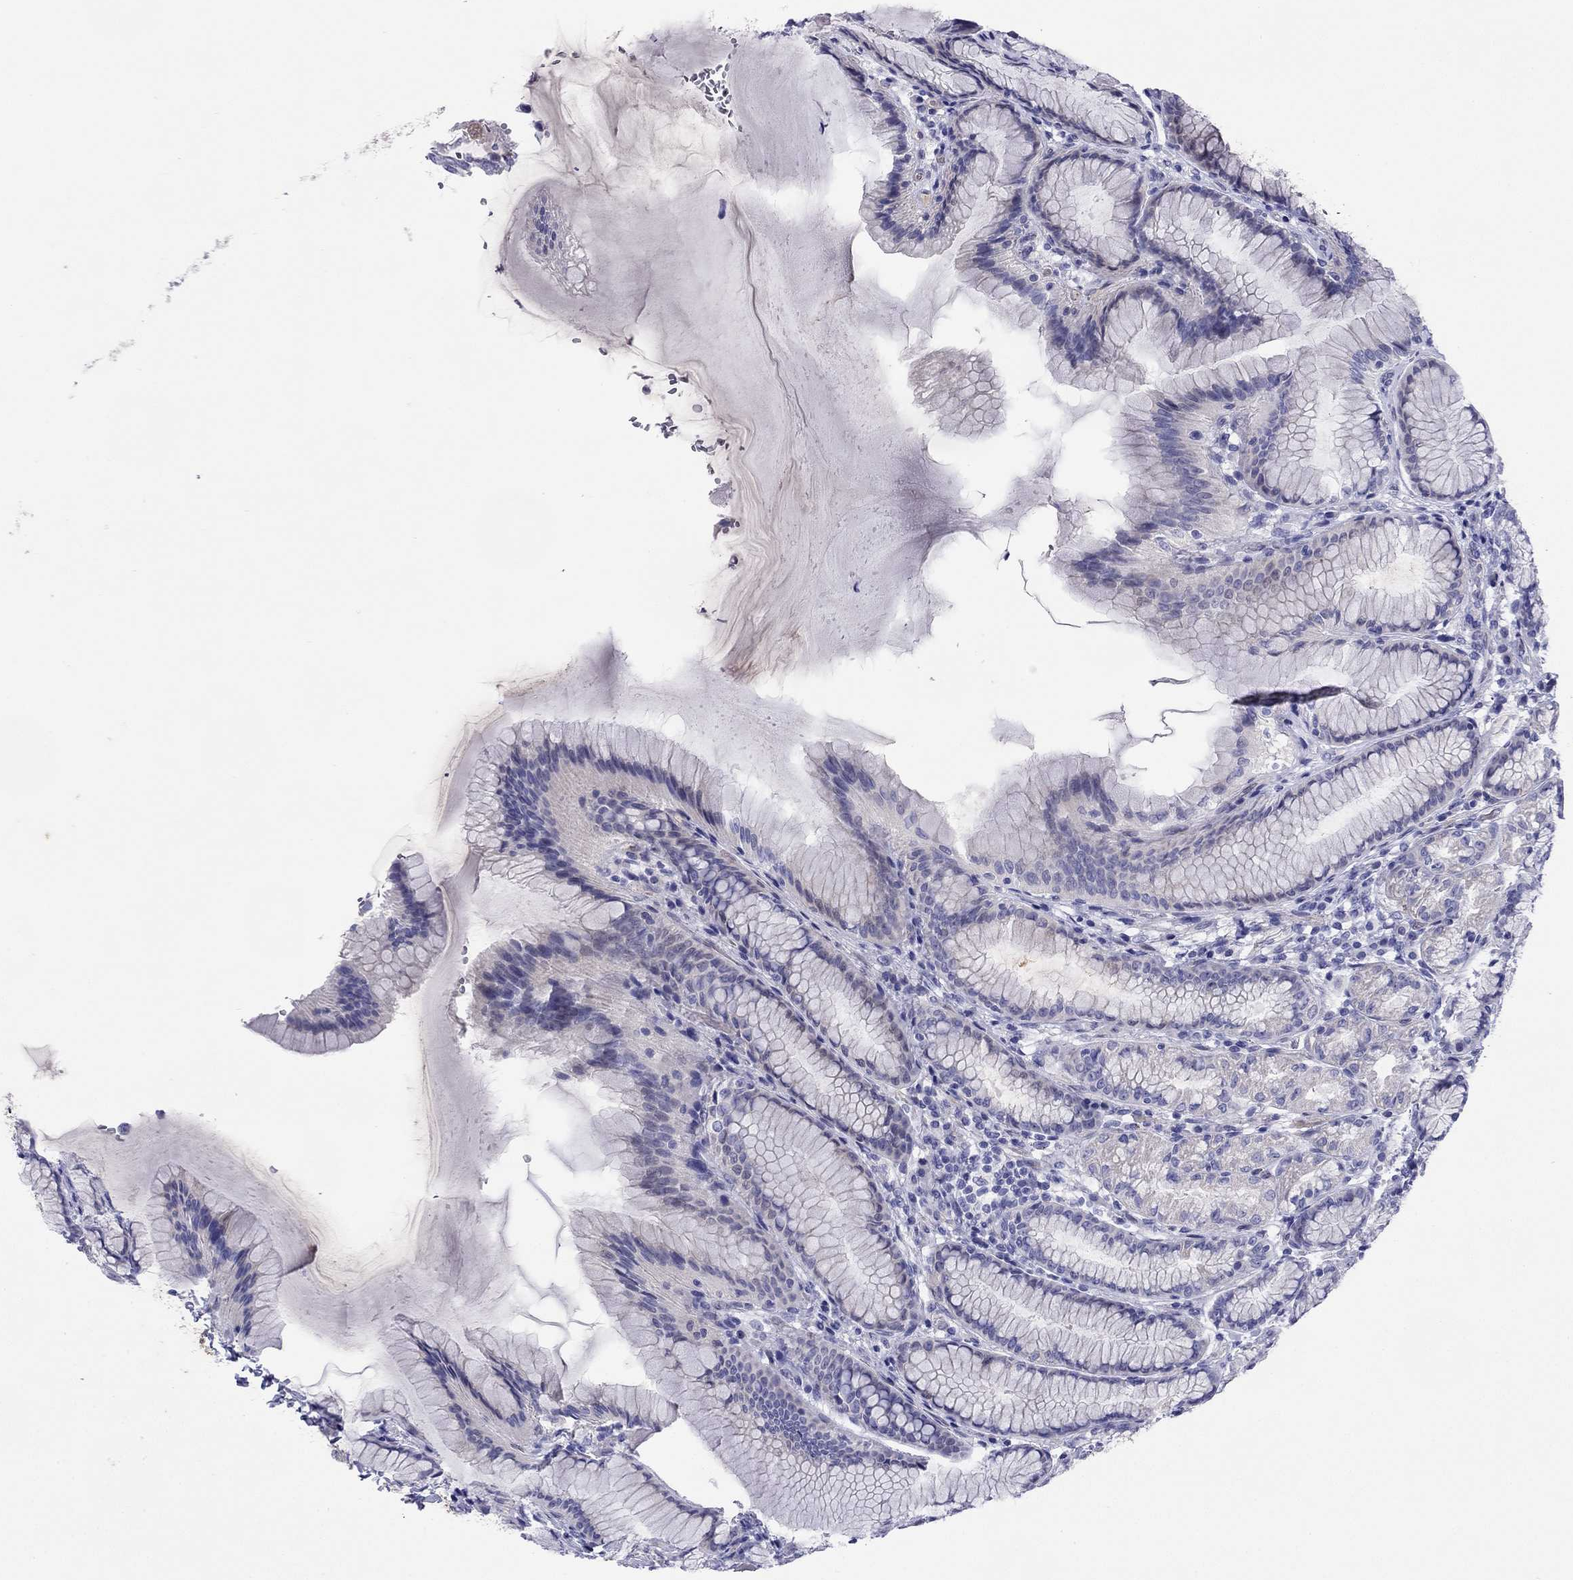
{"staining": {"intensity": "moderate", "quantity": "<25%", "location": "cytoplasmic/membranous"}, "tissue": "stomach", "cell_type": "Glandular cells", "image_type": "normal", "snomed": [{"axis": "morphology", "description": "Normal tissue, NOS"}, {"axis": "morphology", "description": "Adenocarcinoma, NOS"}, {"axis": "topography", "description": "Stomach"}], "caption": "Stomach stained with DAB (3,3'-diaminobenzidine) immunohistochemistry shows low levels of moderate cytoplasmic/membranous positivity in approximately <25% of glandular cells.", "gene": "CMYA5", "patient": {"sex": "female", "age": 79}}